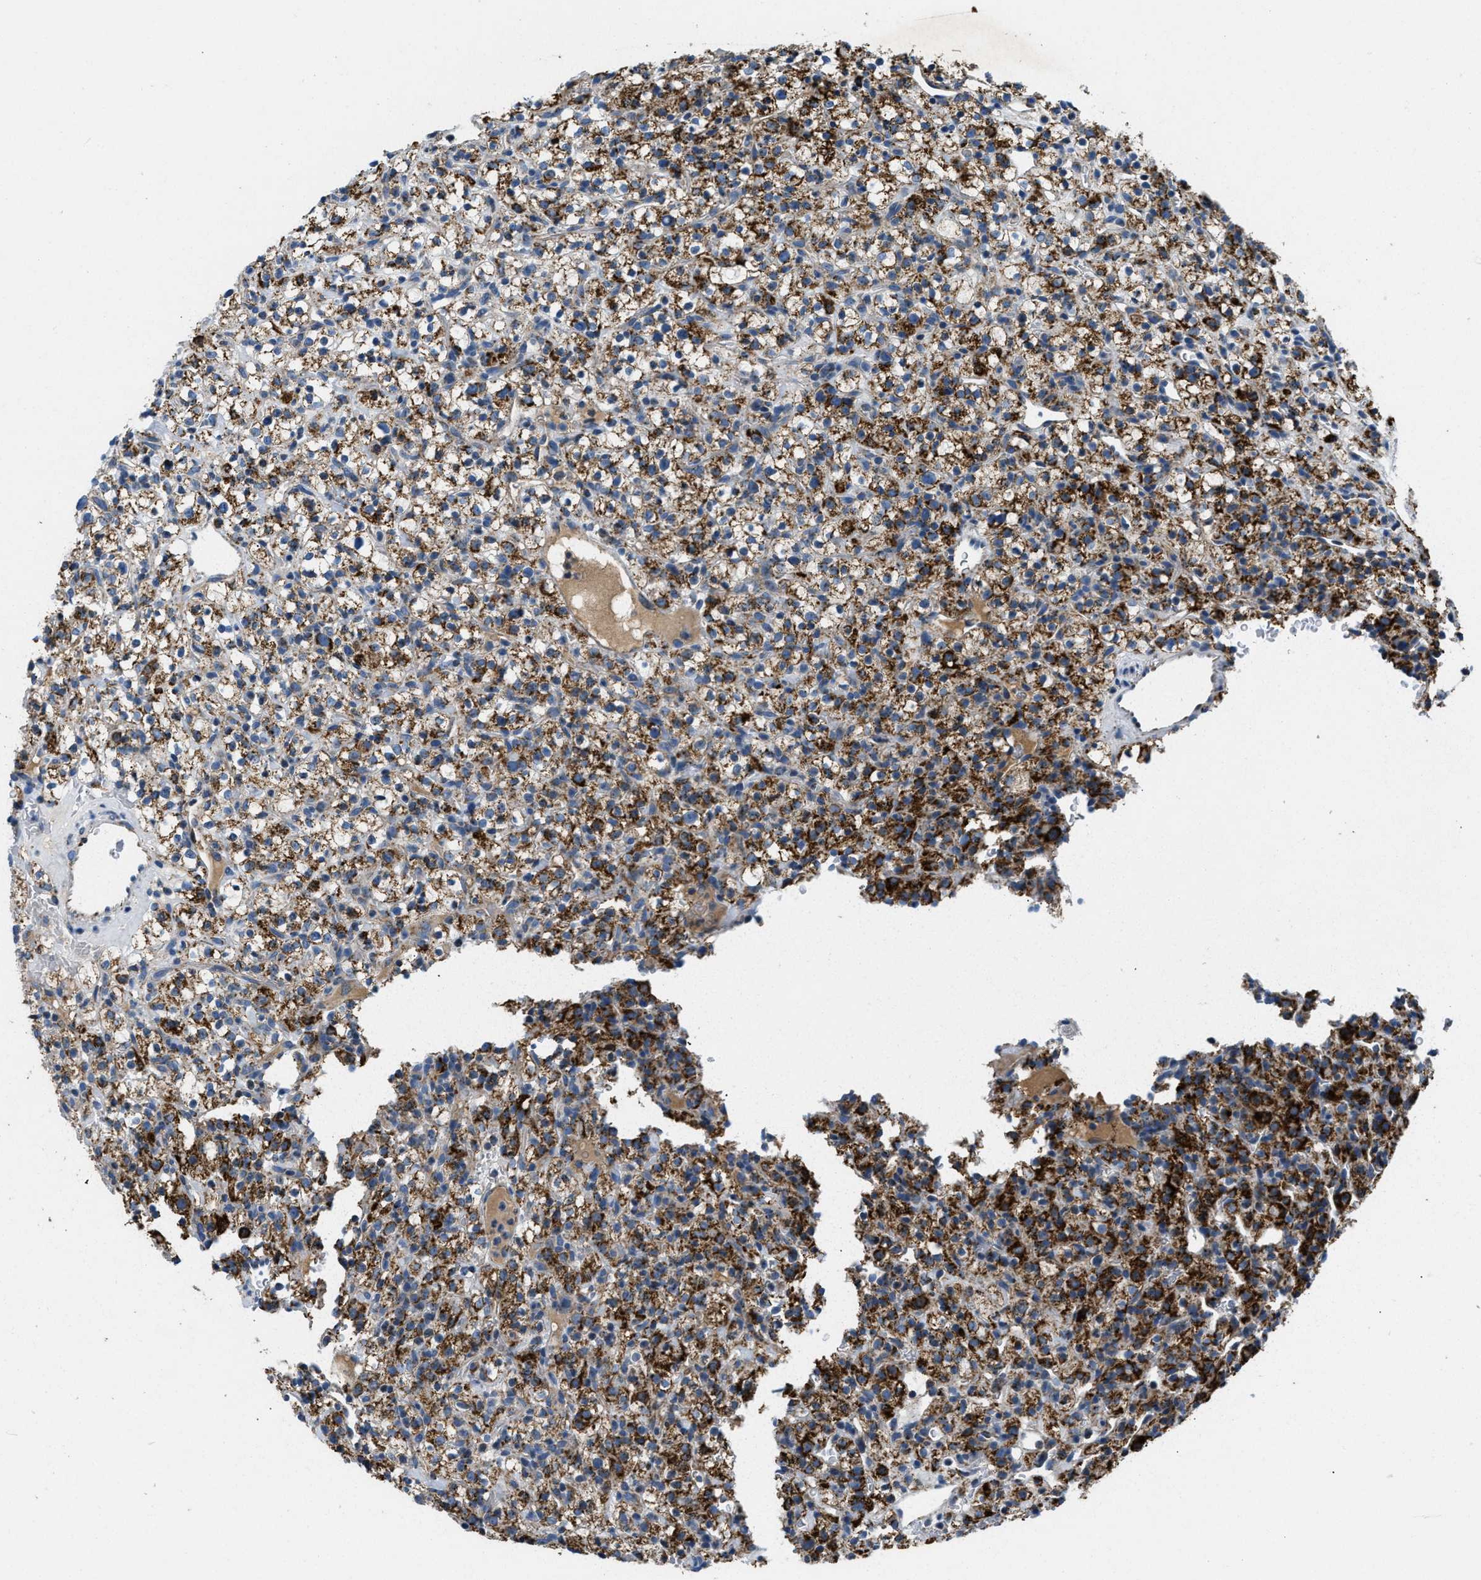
{"staining": {"intensity": "strong", "quantity": ">75%", "location": "cytoplasmic/membranous"}, "tissue": "renal cancer", "cell_type": "Tumor cells", "image_type": "cancer", "snomed": [{"axis": "morphology", "description": "Normal tissue, NOS"}, {"axis": "morphology", "description": "Adenocarcinoma, NOS"}, {"axis": "topography", "description": "Kidney"}], "caption": "Human renal cancer (adenocarcinoma) stained with a brown dye exhibits strong cytoplasmic/membranous positive expression in approximately >75% of tumor cells.", "gene": "ACADVL", "patient": {"sex": "female", "age": 72}}